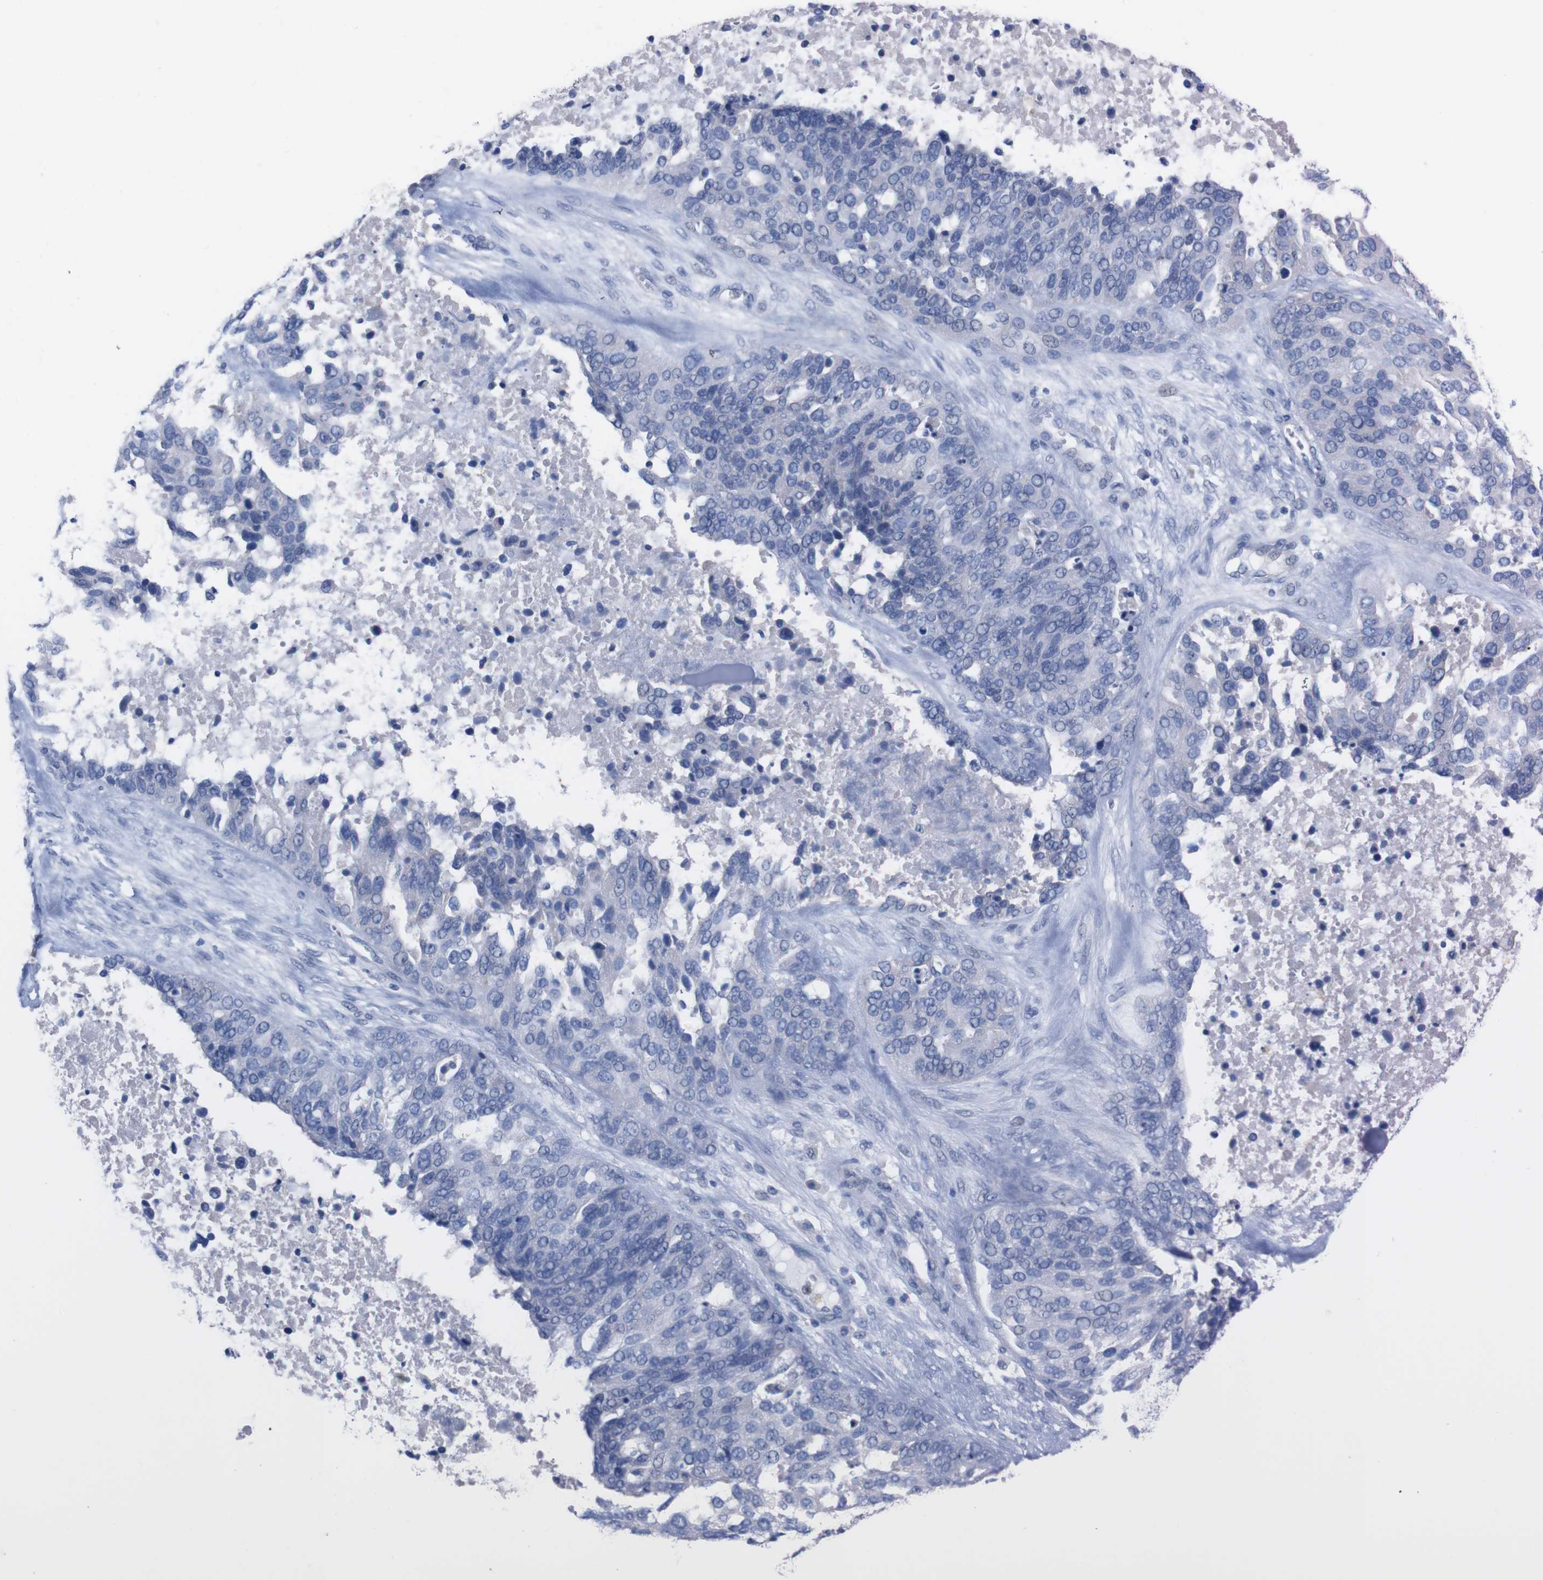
{"staining": {"intensity": "negative", "quantity": "none", "location": "none"}, "tissue": "ovarian cancer", "cell_type": "Tumor cells", "image_type": "cancer", "snomed": [{"axis": "morphology", "description": "Cystadenocarcinoma, serous, NOS"}, {"axis": "topography", "description": "Ovary"}], "caption": "An immunohistochemistry histopathology image of ovarian cancer is shown. There is no staining in tumor cells of ovarian cancer.", "gene": "TMEM243", "patient": {"sex": "female", "age": 44}}